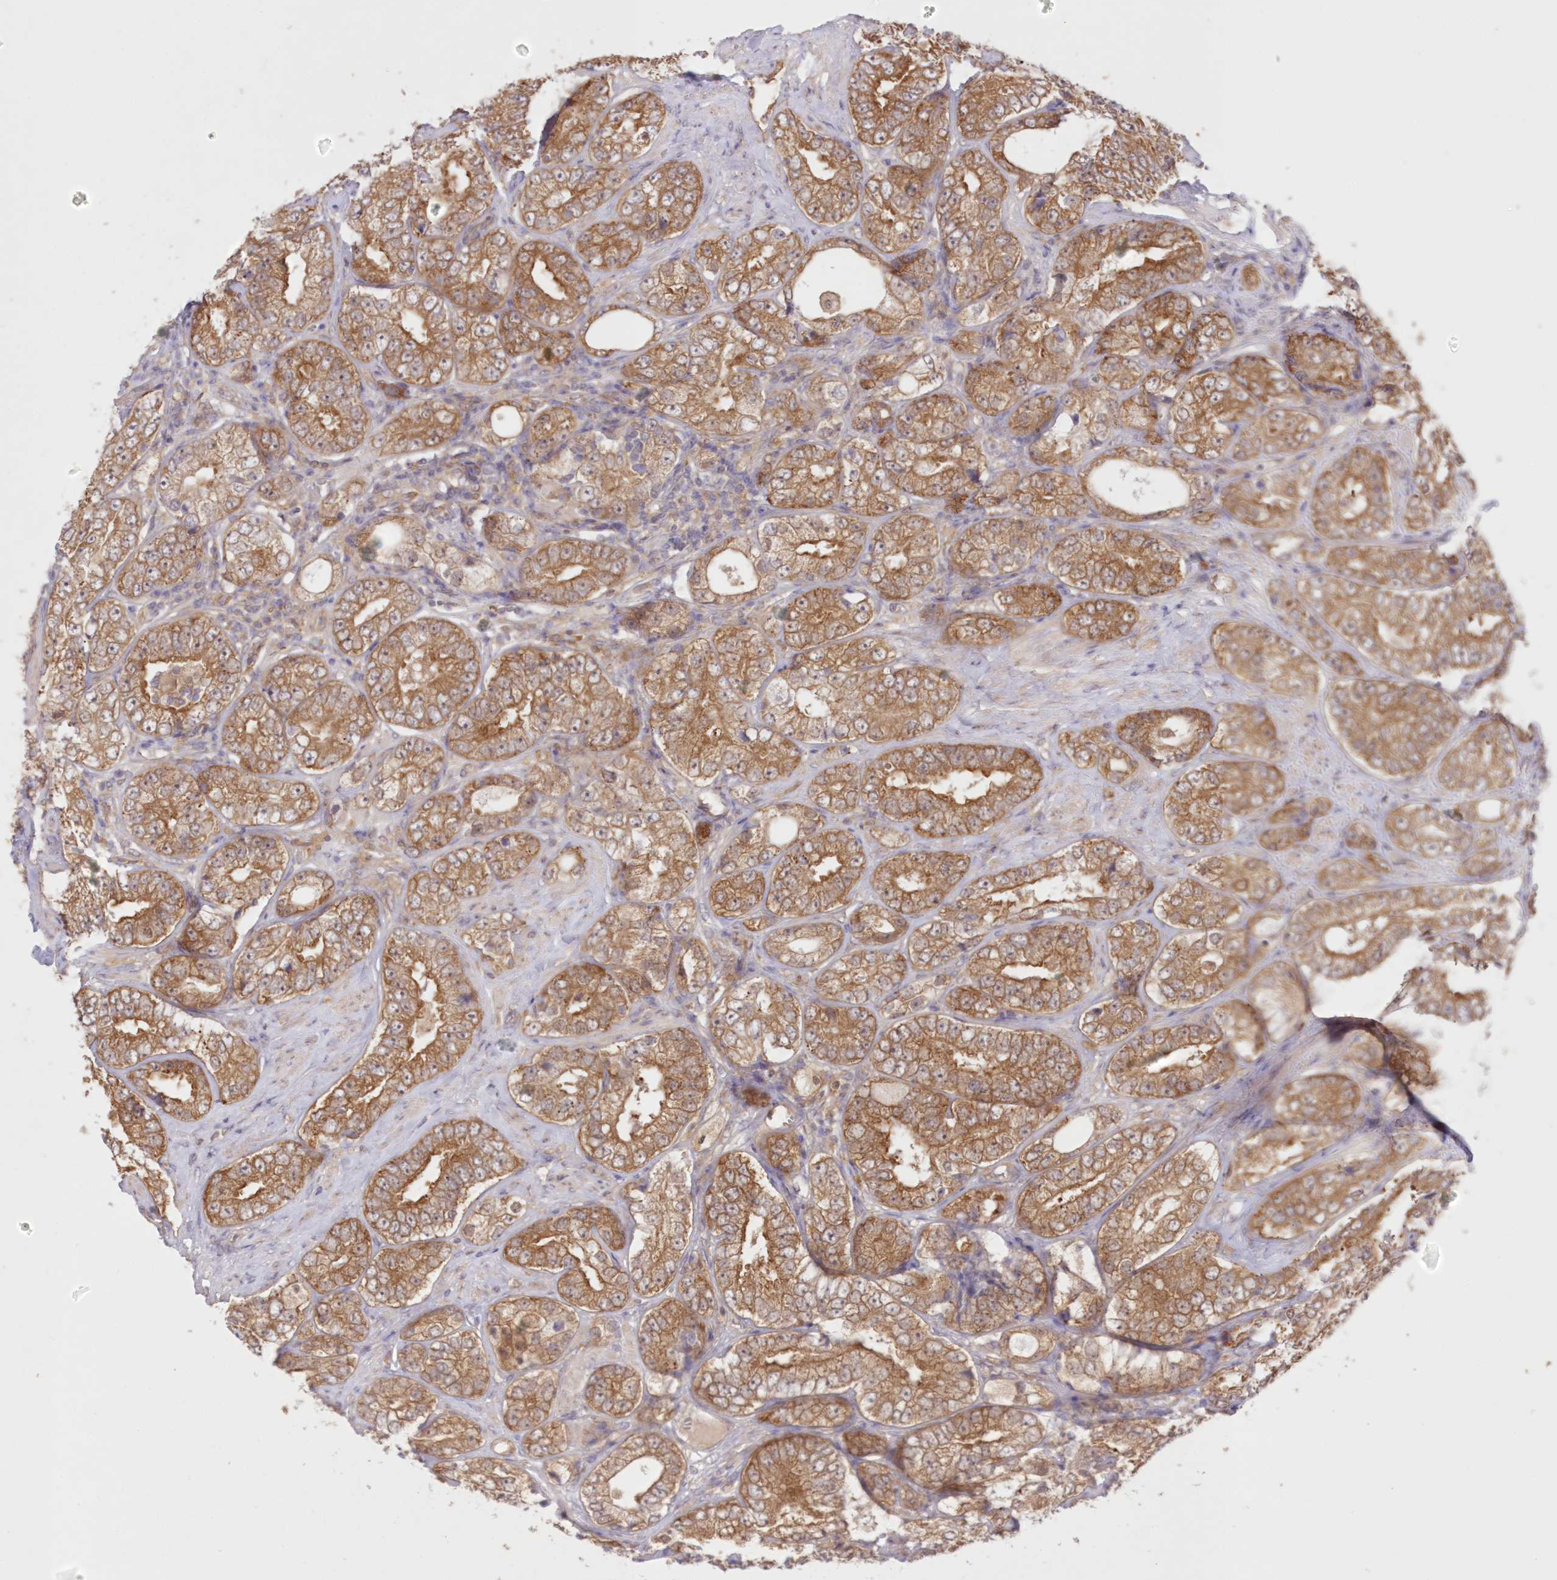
{"staining": {"intensity": "strong", "quantity": ">75%", "location": "cytoplasmic/membranous"}, "tissue": "prostate cancer", "cell_type": "Tumor cells", "image_type": "cancer", "snomed": [{"axis": "morphology", "description": "Adenocarcinoma, High grade"}, {"axis": "topography", "description": "Prostate"}], "caption": "IHC of human prostate cancer (adenocarcinoma (high-grade)) demonstrates high levels of strong cytoplasmic/membranous staining in about >75% of tumor cells.", "gene": "RNPEP", "patient": {"sex": "male", "age": 56}}